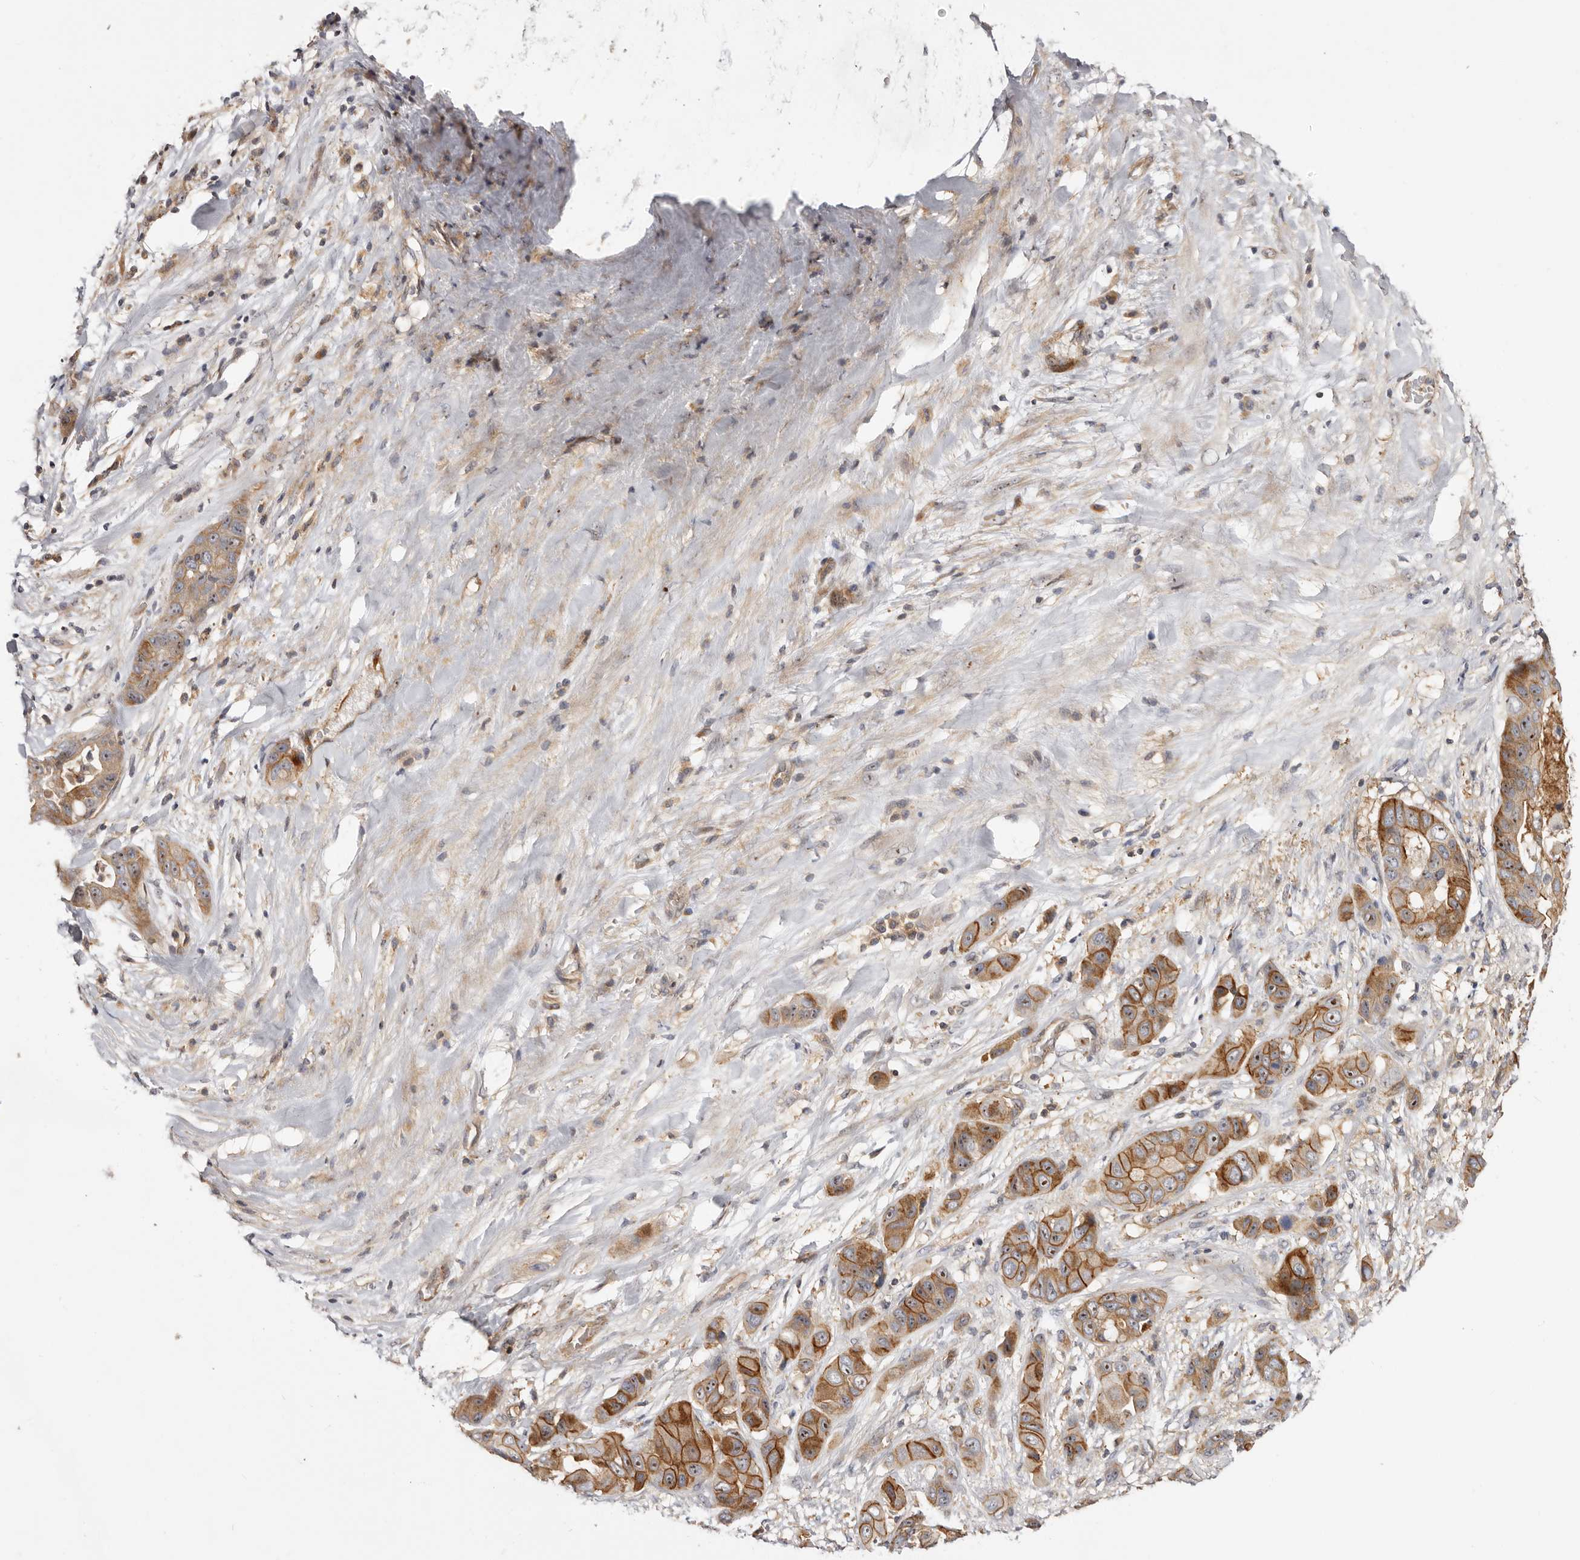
{"staining": {"intensity": "moderate", "quantity": ">75%", "location": "cytoplasmic/membranous,nuclear"}, "tissue": "liver cancer", "cell_type": "Tumor cells", "image_type": "cancer", "snomed": [{"axis": "morphology", "description": "Cholangiocarcinoma"}, {"axis": "topography", "description": "Liver"}], "caption": "Immunohistochemistry (IHC) (DAB (3,3'-diaminobenzidine)) staining of human liver cholangiocarcinoma exhibits moderate cytoplasmic/membranous and nuclear protein expression in about >75% of tumor cells.", "gene": "PANK4", "patient": {"sex": "female", "age": 52}}